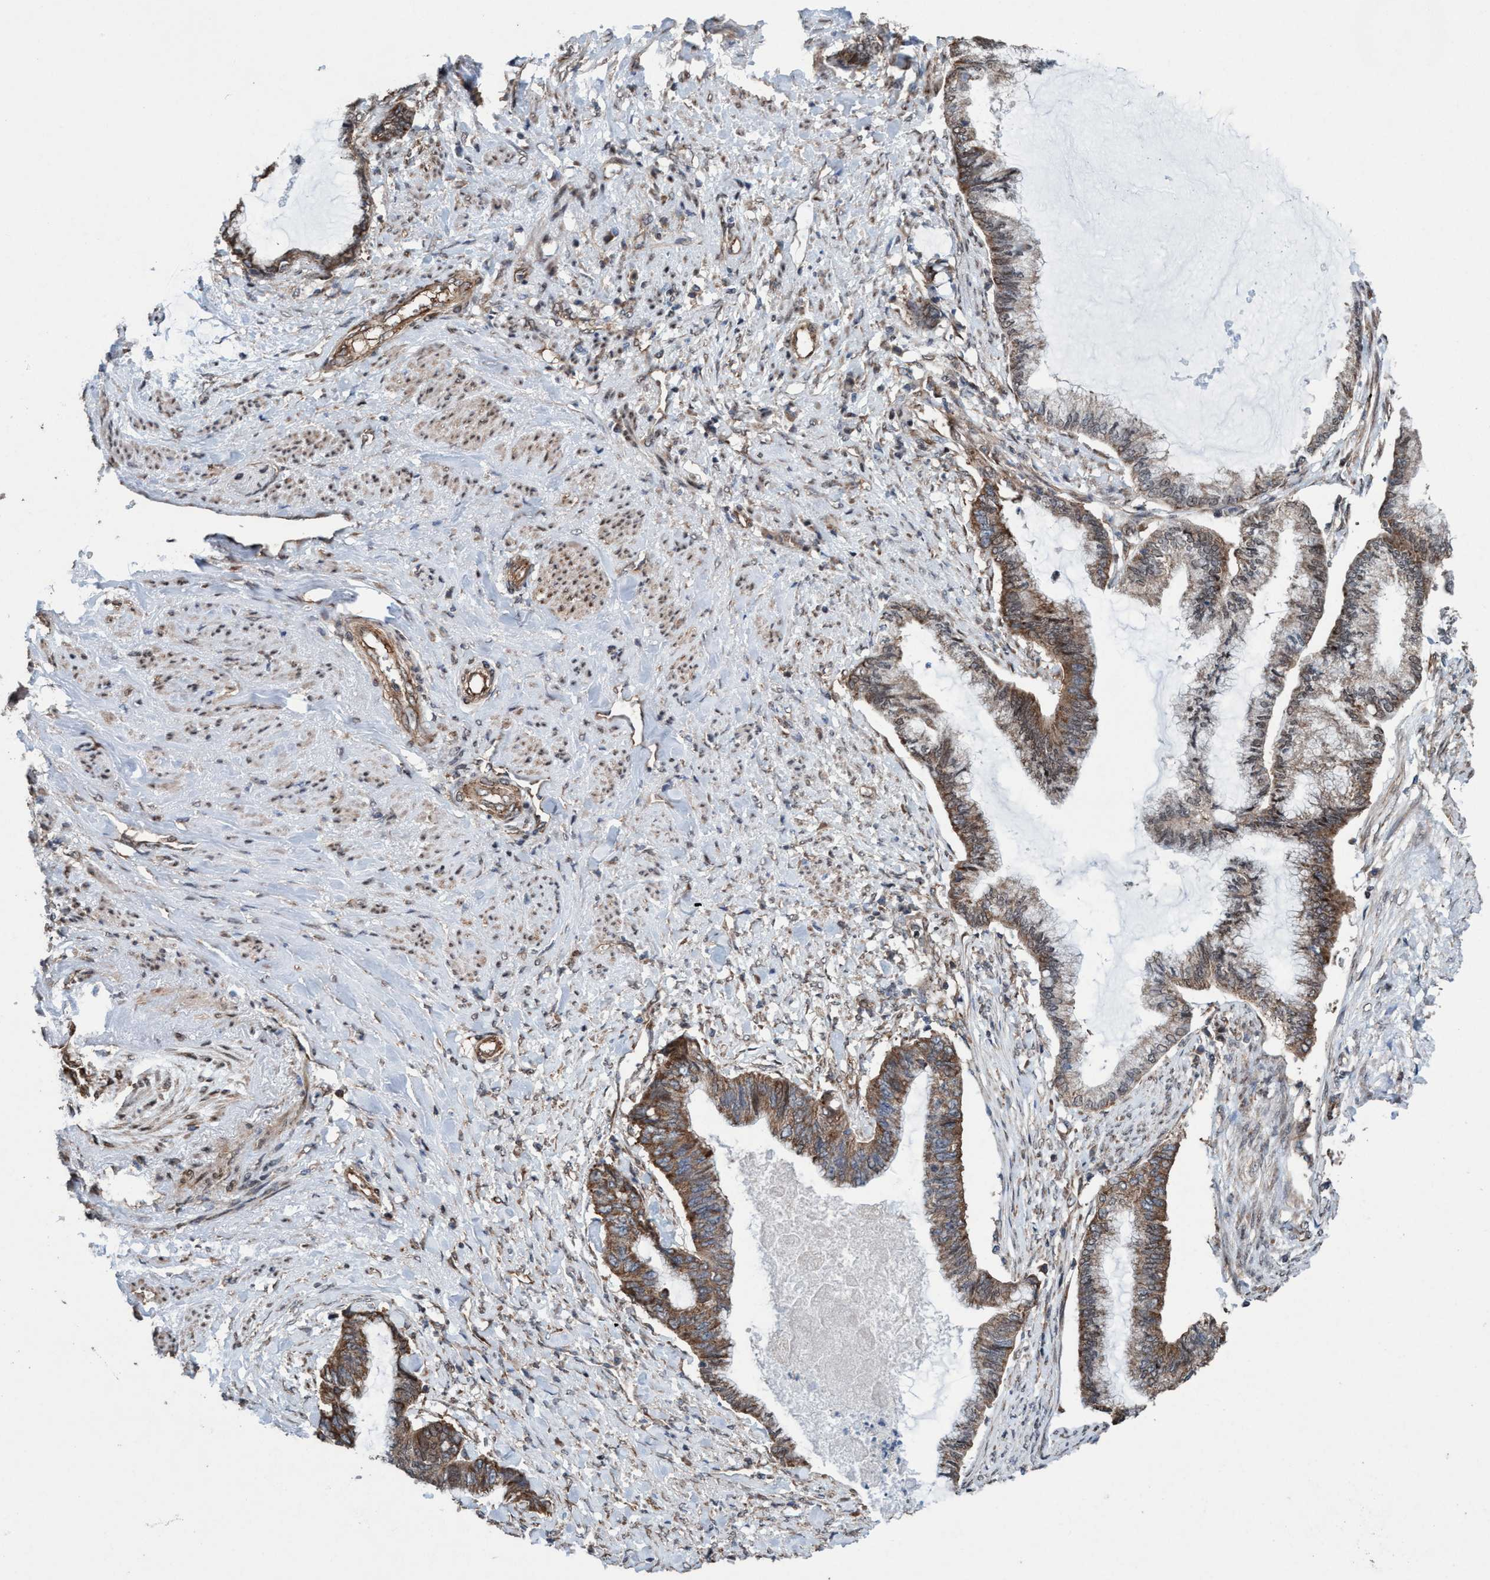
{"staining": {"intensity": "moderate", "quantity": ">75%", "location": "cytoplasmic/membranous,nuclear"}, "tissue": "endometrial cancer", "cell_type": "Tumor cells", "image_type": "cancer", "snomed": [{"axis": "morphology", "description": "Adenocarcinoma, NOS"}, {"axis": "topography", "description": "Endometrium"}], "caption": "Immunohistochemistry (DAB) staining of endometrial cancer exhibits moderate cytoplasmic/membranous and nuclear protein expression in approximately >75% of tumor cells.", "gene": "METAP2", "patient": {"sex": "female", "age": 86}}